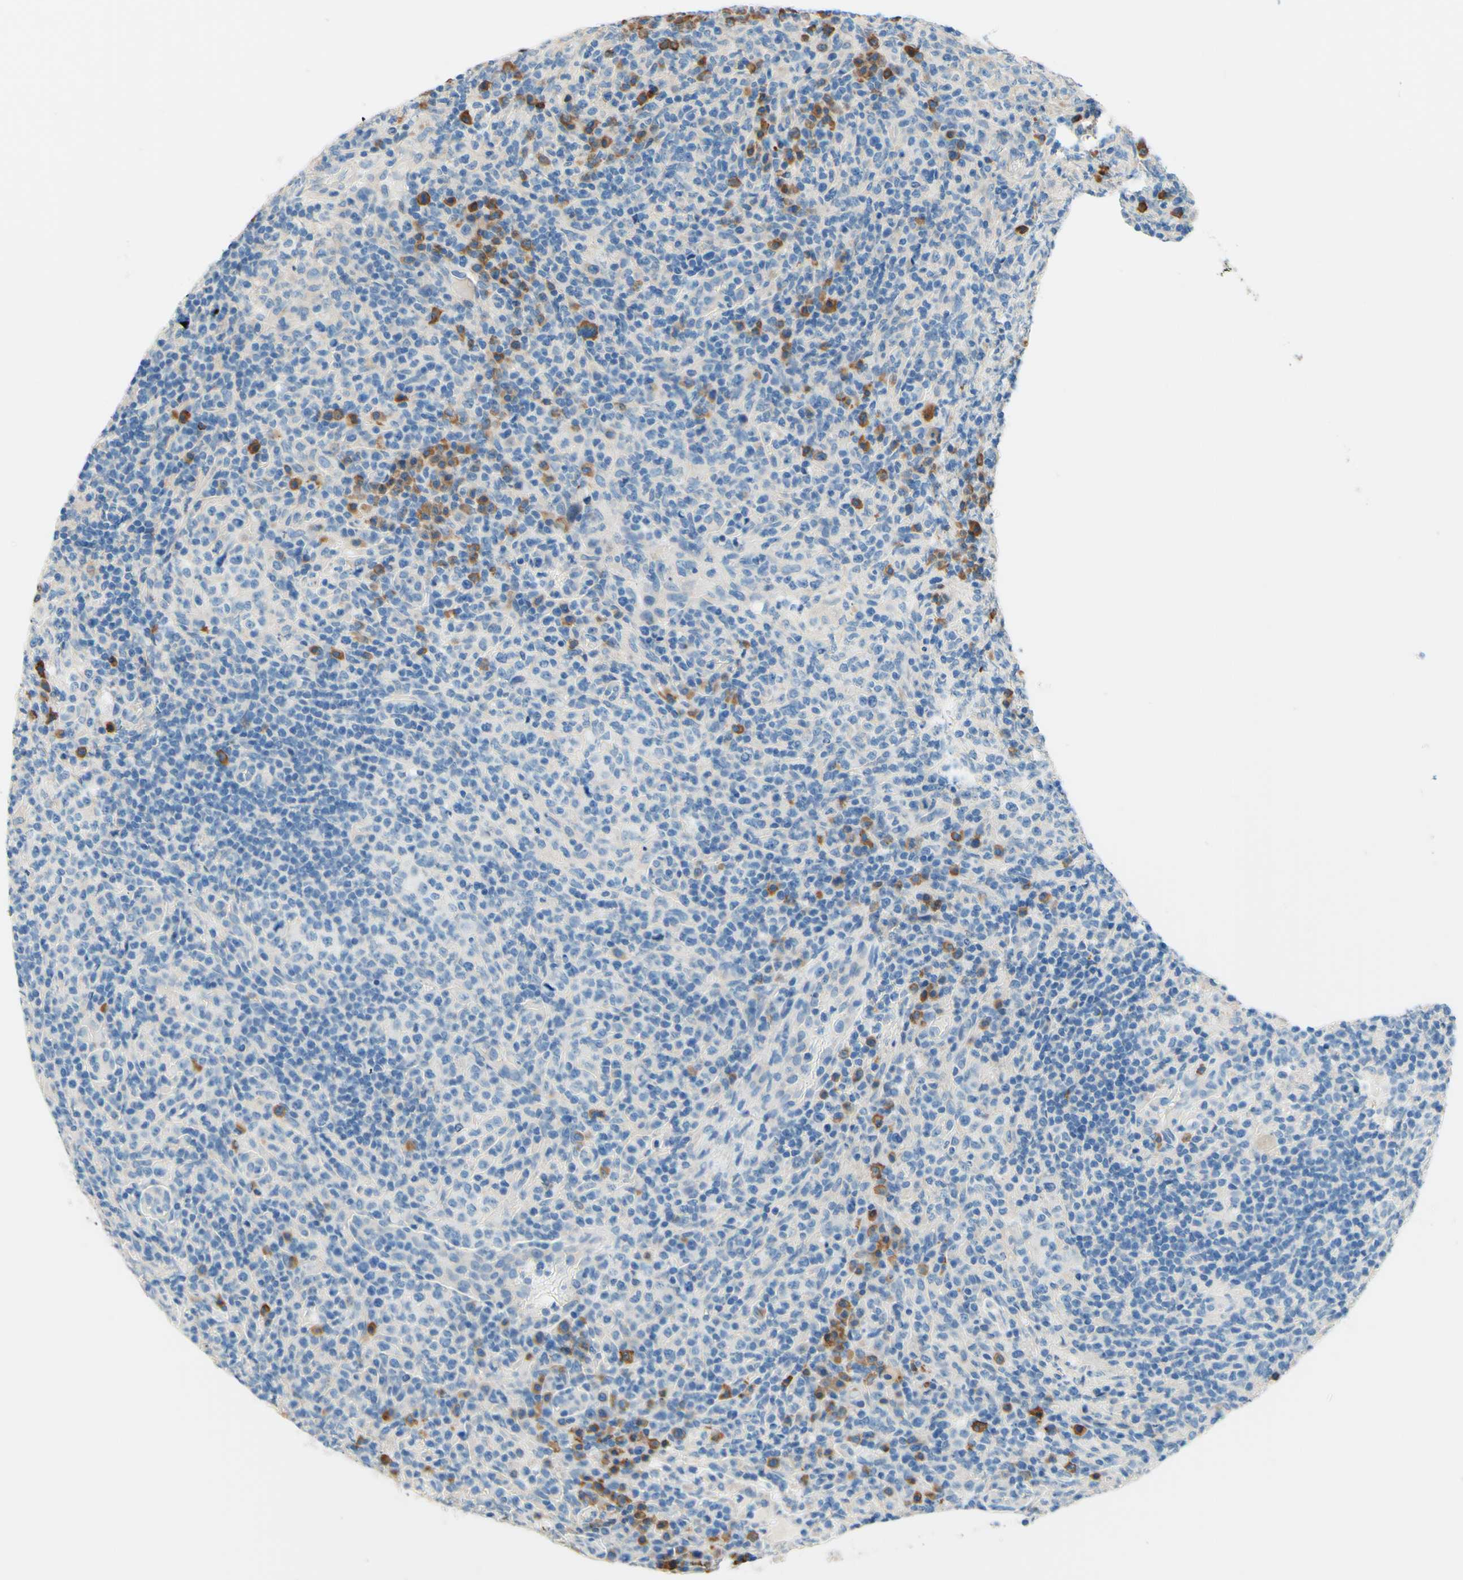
{"staining": {"intensity": "negative", "quantity": "none", "location": "none"}, "tissue": "lymphoma", "cell_type": "Tumor cells", "image_type": "cancer", "snomed": [{"axis": "morphology", "description": "Malignant lymphoma, non-Hodgkin's type, High grade"}, {"axis": "topography", "description": "Lymph node"}], "caption": "Tumor cells are negative for protein expression in human high-grade malignant lymphoma, non-Hodgkin's type.", "gene": "PASD1", "patient": {"sex": "female", "age": 76}}